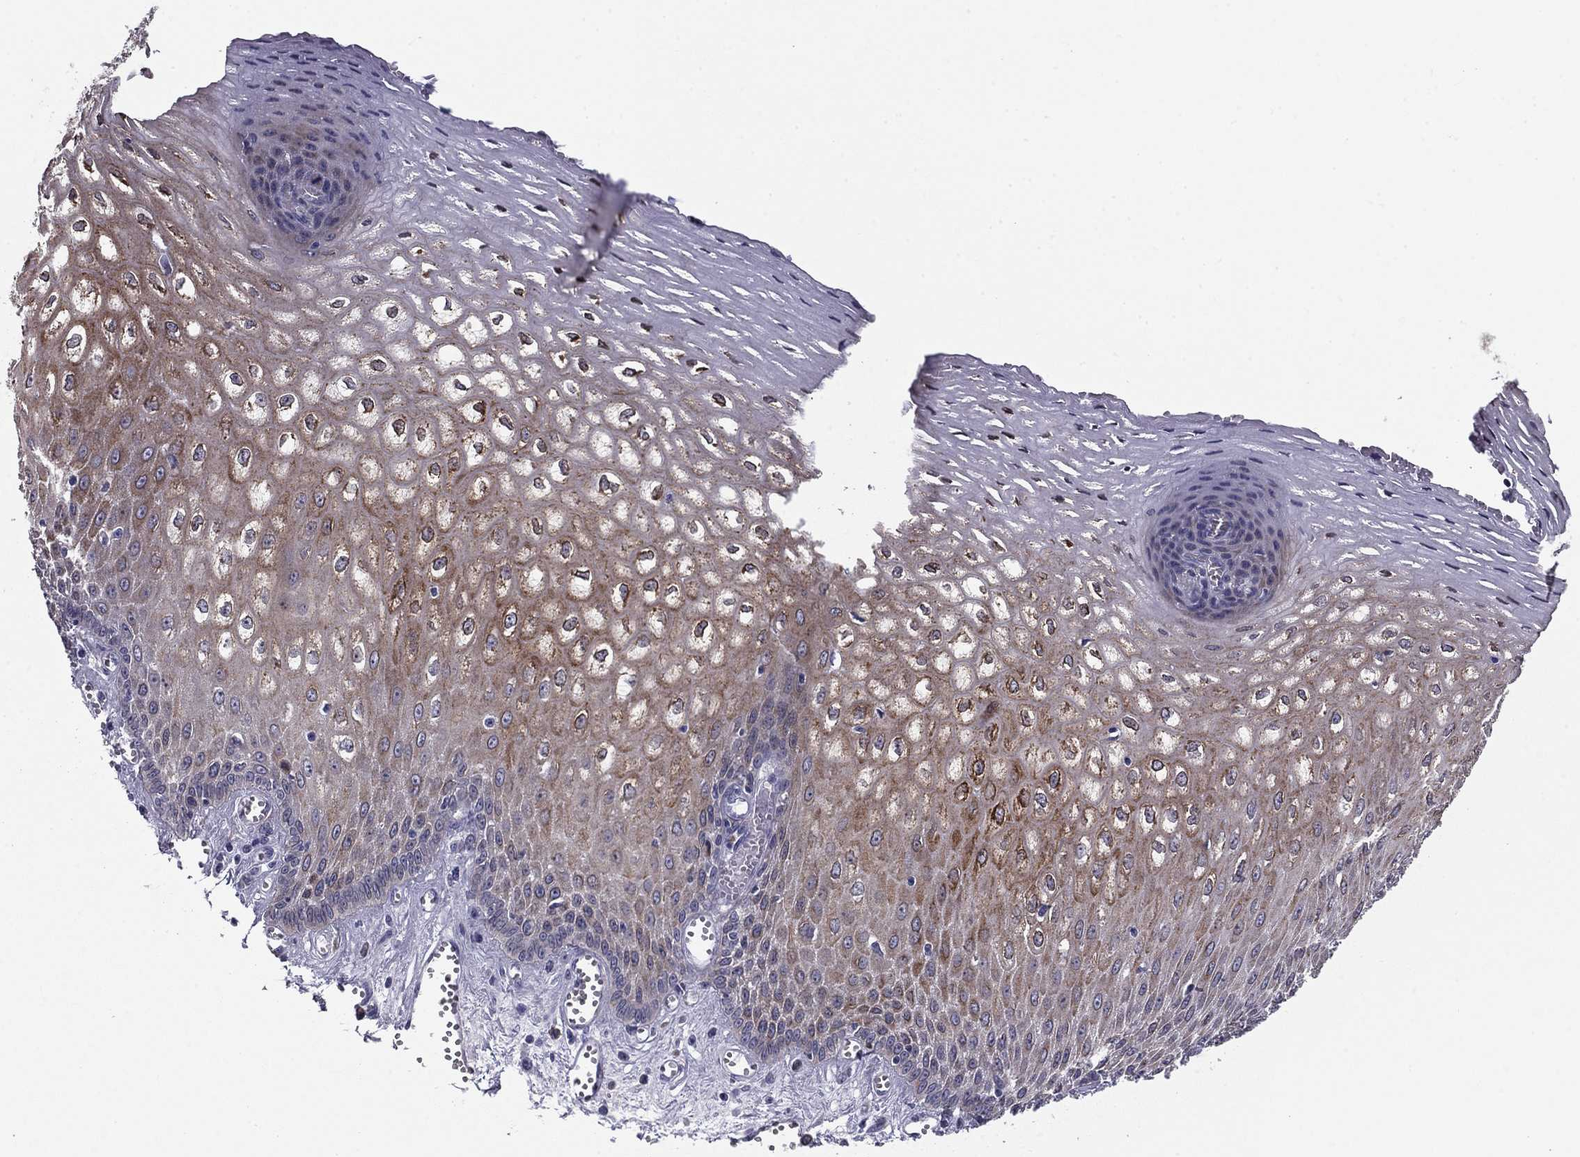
{"staining": {"intensity": "strong", "quantity": "25%-75%", "location": "cytoplasmic/membranous"}, "tissue": "esophagus", "cell_type": "Squamous epithelial cells", "image_type": "normal", "snomed": [{"axis": "morphology", "description": "Normal tissue, NOS"}, {"axis": "topography", "description": "Esophagus"}], "caption": "Protein staining by IHC exhibits strong cytoplasmic/membranous positivity in approximately 25%-75% of squamous epithelial cells in benign esophagus. (IHC, brightfield microscopy, high magnification).", "gene": "TMED3", "patient": {"sex": "male", "age": 58}}